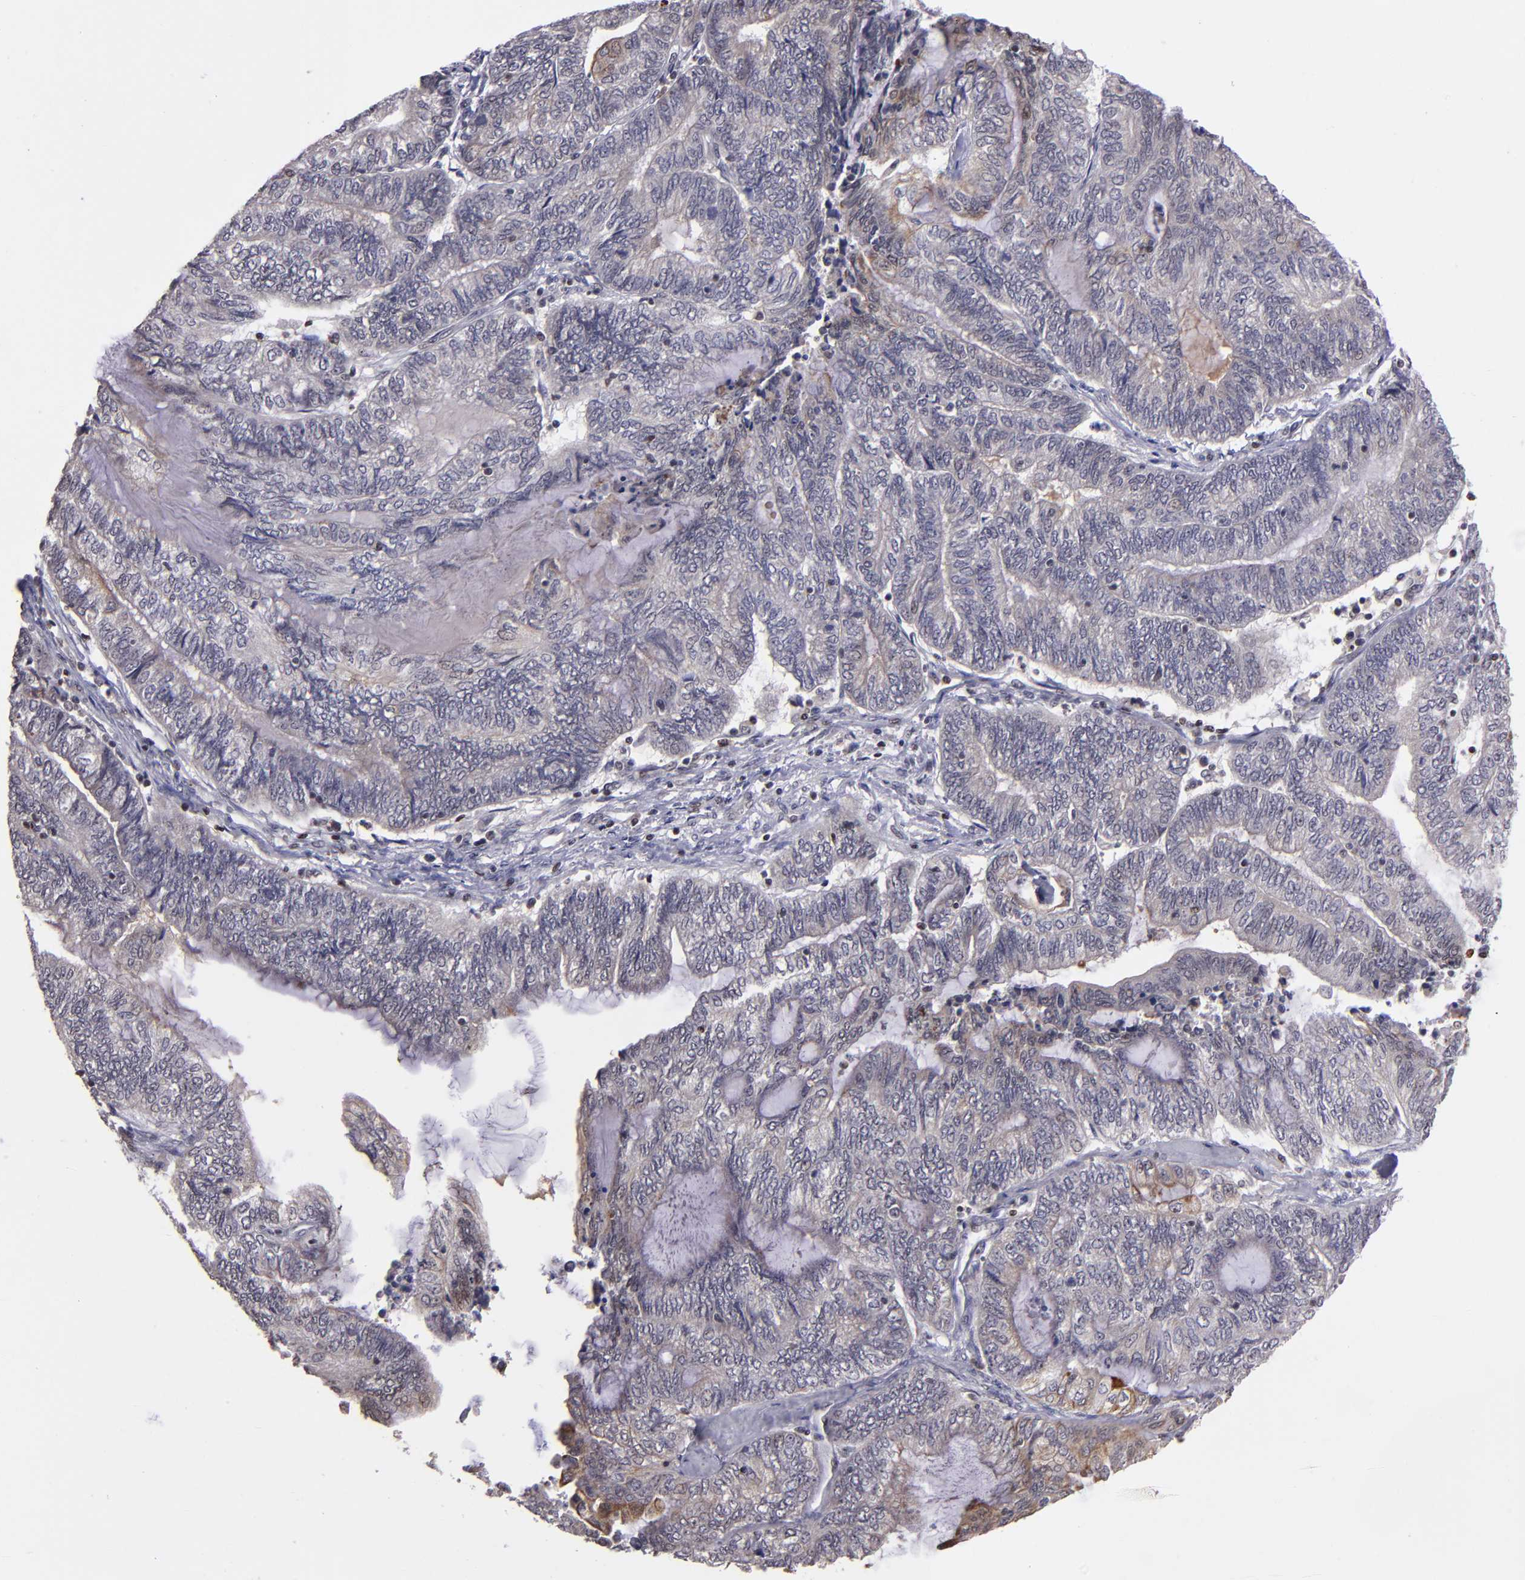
{"staining": {"intensity": "weak", "quantity": "25%-75%", "location": "cytoplasmic/membranous"}, "tissue": "endometrial cancer", "cell_type": "Tumor cells", "image_type": "cancer", "snomed": [{"axis": "morphology", "description": "Adenocarcinoma, NOS"}, {"axis": "topography", "description": "Uterus"}, {"axis": "topography", "description": "Endometrium"}], "caption": "Endometrial adenocarcinoma stained with a protein marker reveals weak staining in tumor cells.", "gene": "DDX24", "patient": {"sex": "female", "age": 70}}